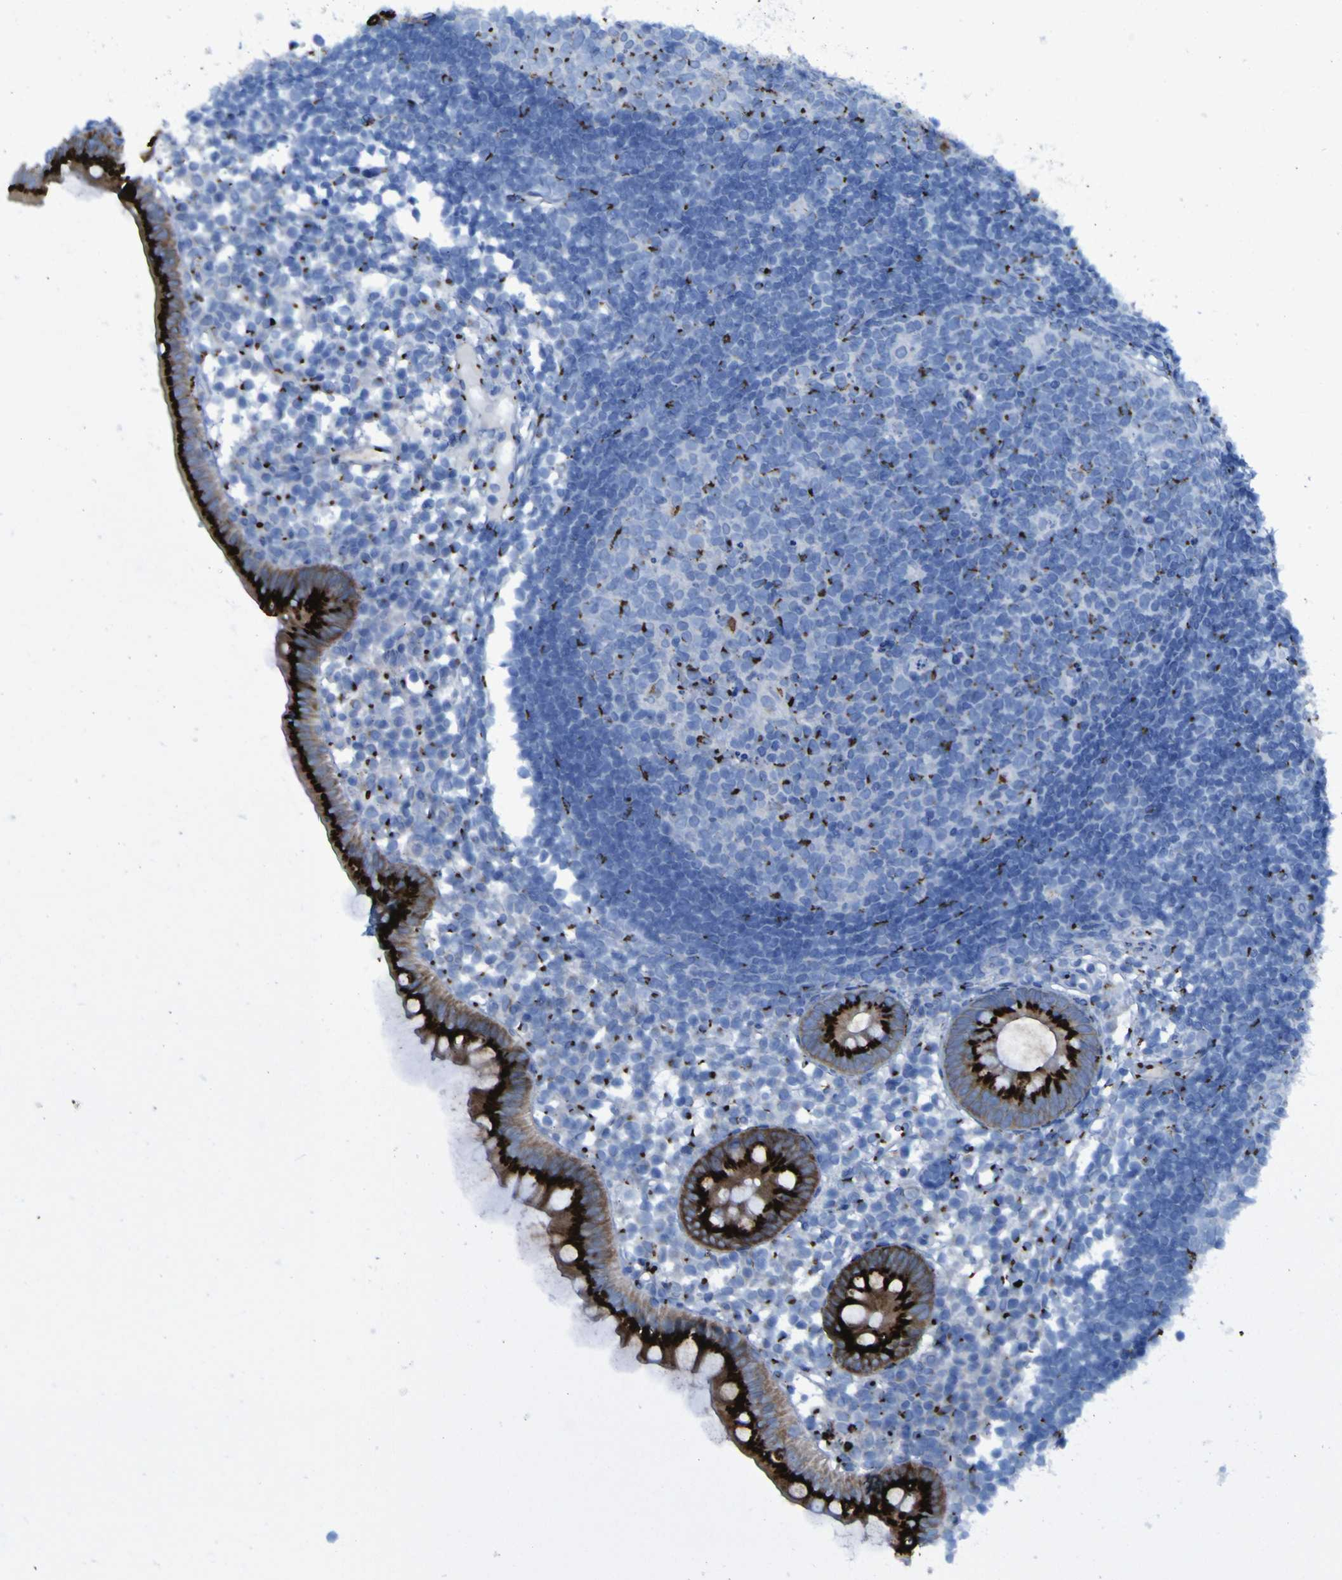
{"staining": {"intensity": "strong", "quantity": ">75%", "location": "cytoplasmic/membranous"}, "tissue": "appendix", "cell_type": "Glandular cells", "image_type": "normal", "snomed": [{"axis": "morphology", "description": "Normal tissue, NOS"}, {"axis": "topography", "description": "Appendix"}], "caption": "Appendix stained for a protein reveals strong cytoplasmic/membranous positivity in glandular cells. The protein of interest is stained brown, and the nuclei are stained in blue (DAB (3,3'-diaminobenzidine) IHC with brightfield microscopy, high magnification).", "gene": "GOLM1", "patient": {"sex": "female", "age": 20}}